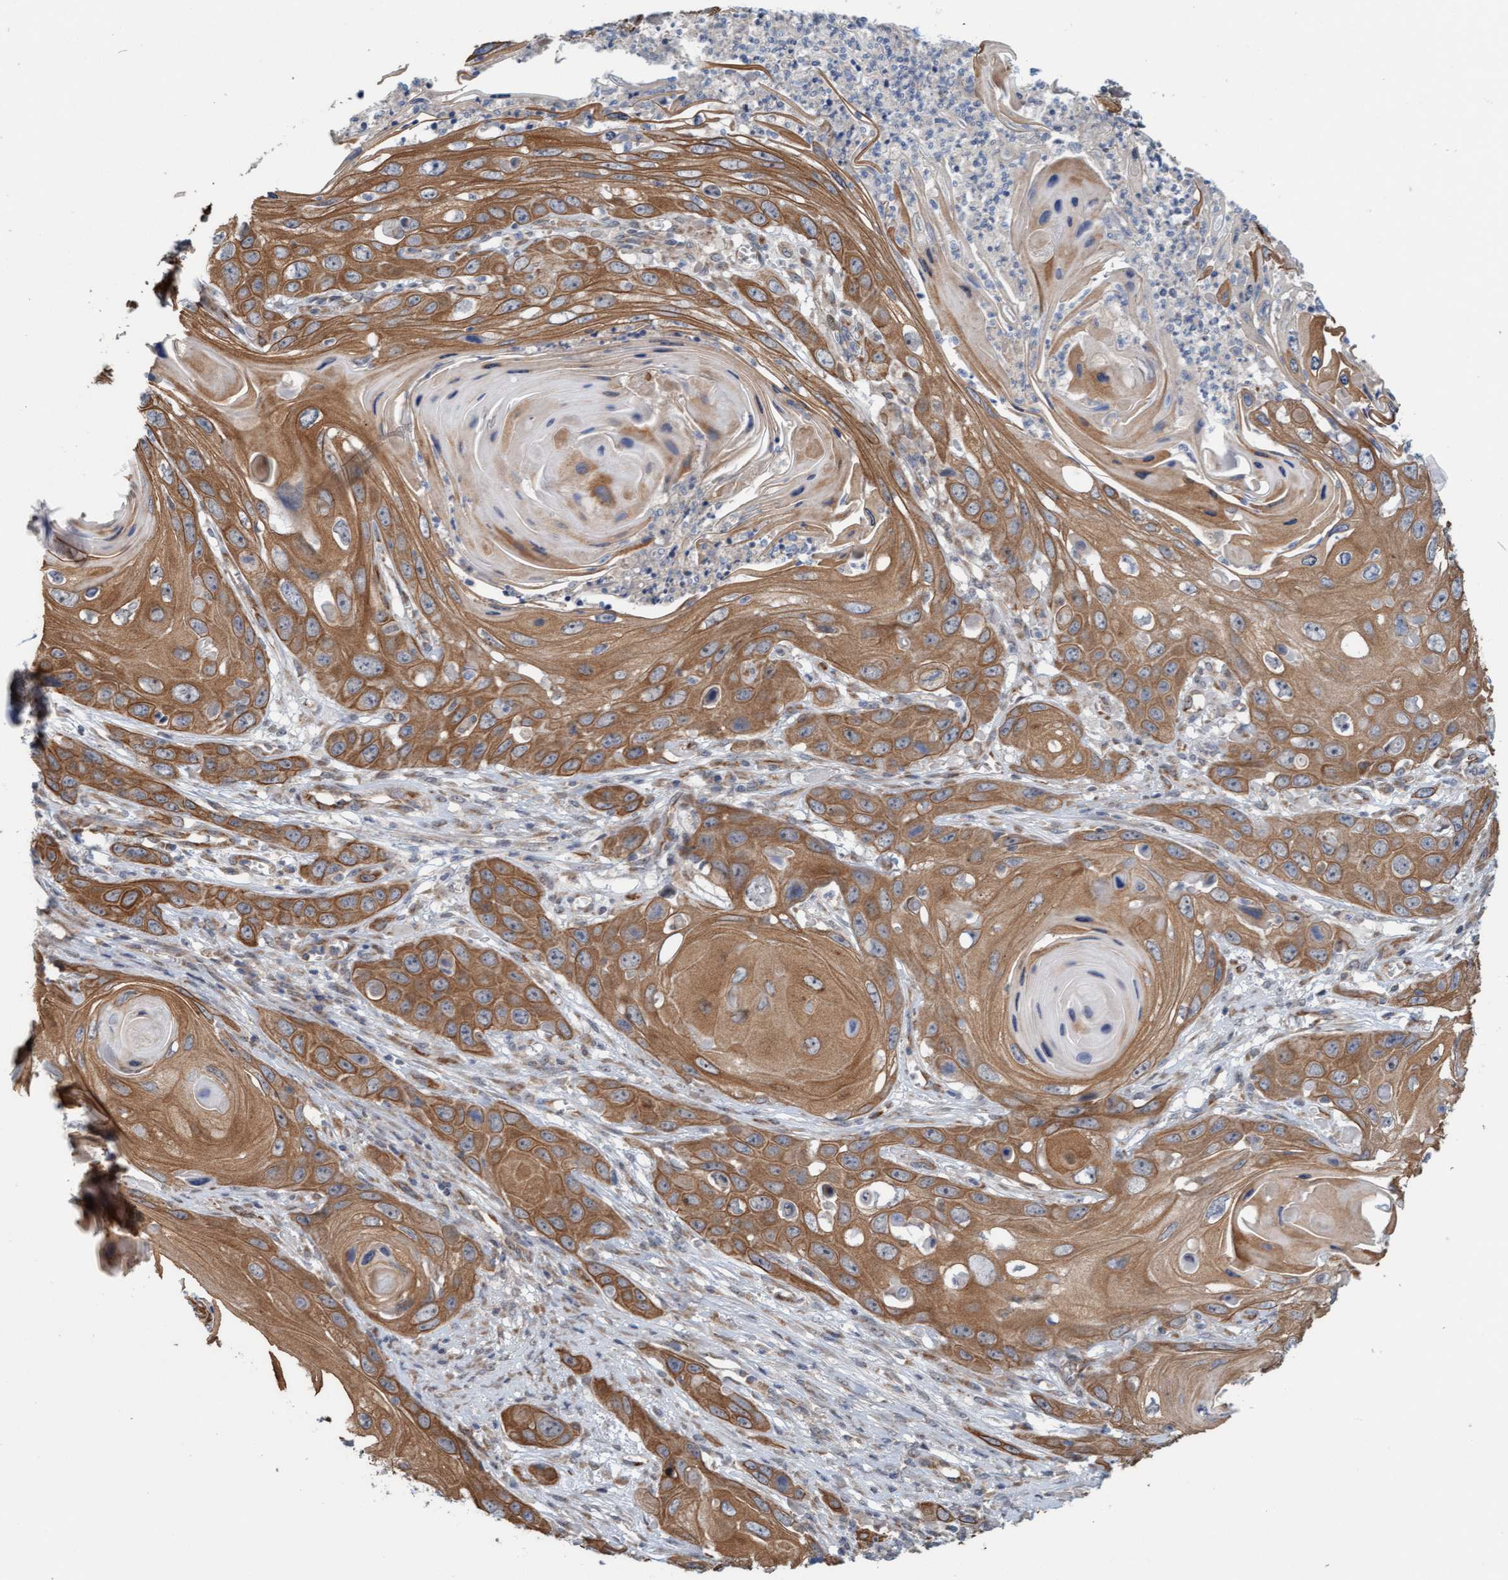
{"staining": {"intensity": "strong", "quantity": ">75%", "location": "cytoplasmic/membranous"}, "tissue": "skin cancer", "cell_type": "Tumor cells", "image_type": "cancer", "snomed": [{"axis": "morphology", "description": "Squamous cell carcinoma, NOS"}, {"axis": "topography", "description": "Skin"}], "caption": "DAB (3,3'-diaminobenzidine) immunohistochemical staining of human skin cancer displays strong cytoplasmic/membranous protein expression in approximately >75% of tumor cells. The protein is stained brown, and the nuclei are stained in blue (DAB IHC with brightfield microscopy, high magnification).", "gene": "ZNF566", "patient": {"sex": "male", "age": 55}}